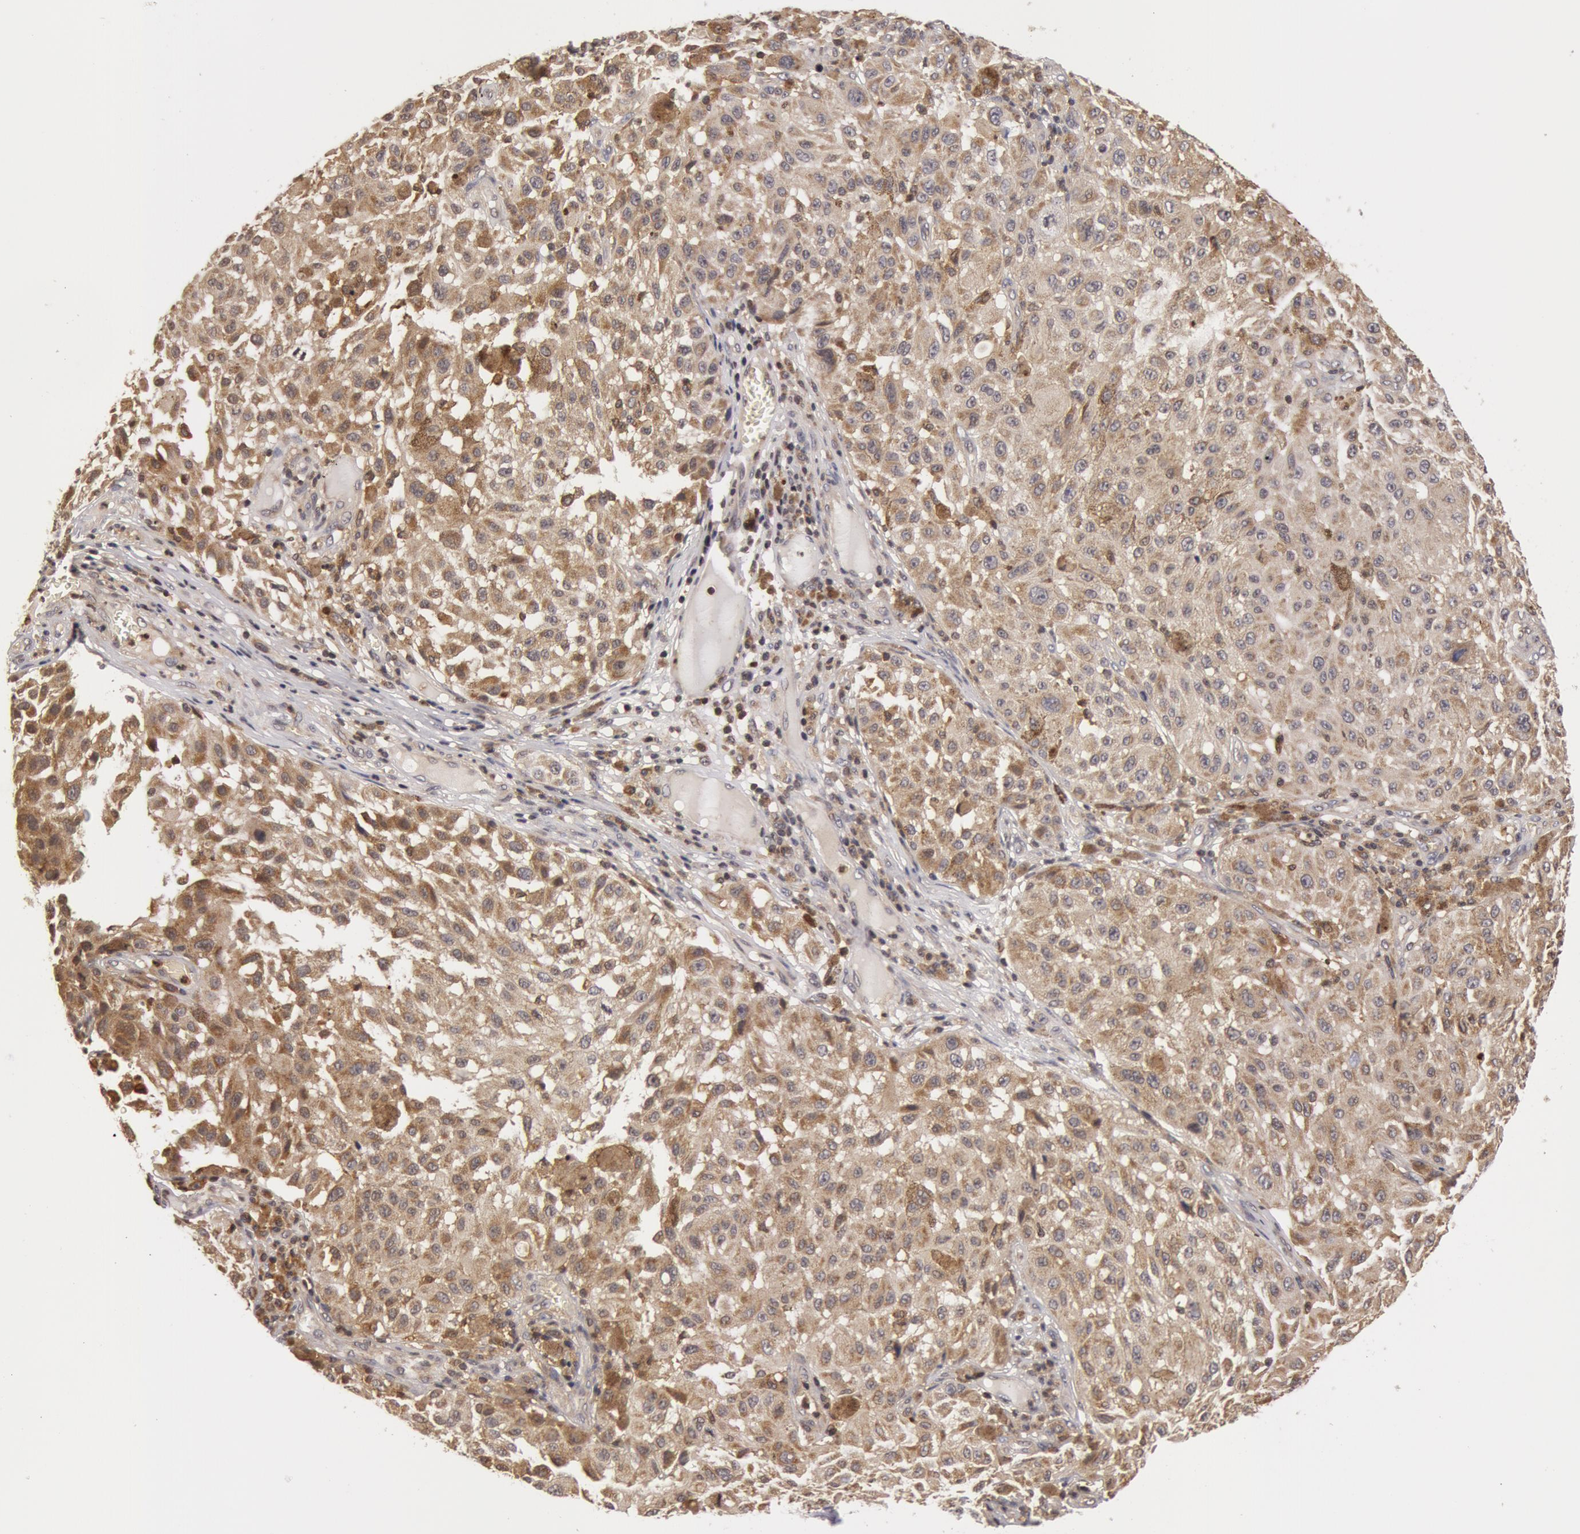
{"staining": {"intensity": "weak", "quantity": ">75%", "location": "cytoplasmic/membranous"}, "tissue": "melanoma", "cell_type": "Tumor cells", "image_type": "cancer", "snomed": [{"axis": "morphology", "description": "Malignant melanoma, NOS"}, {"axis": "topography", "description": "Skin"}], "caption": "The immunohistochemical stain highlights weak cytoplasmic/membranous positivity in tumor cells of malignant melanoma tissue.", "gene": "ZNF350", "patient": {"sex": "female", "age": 64}}